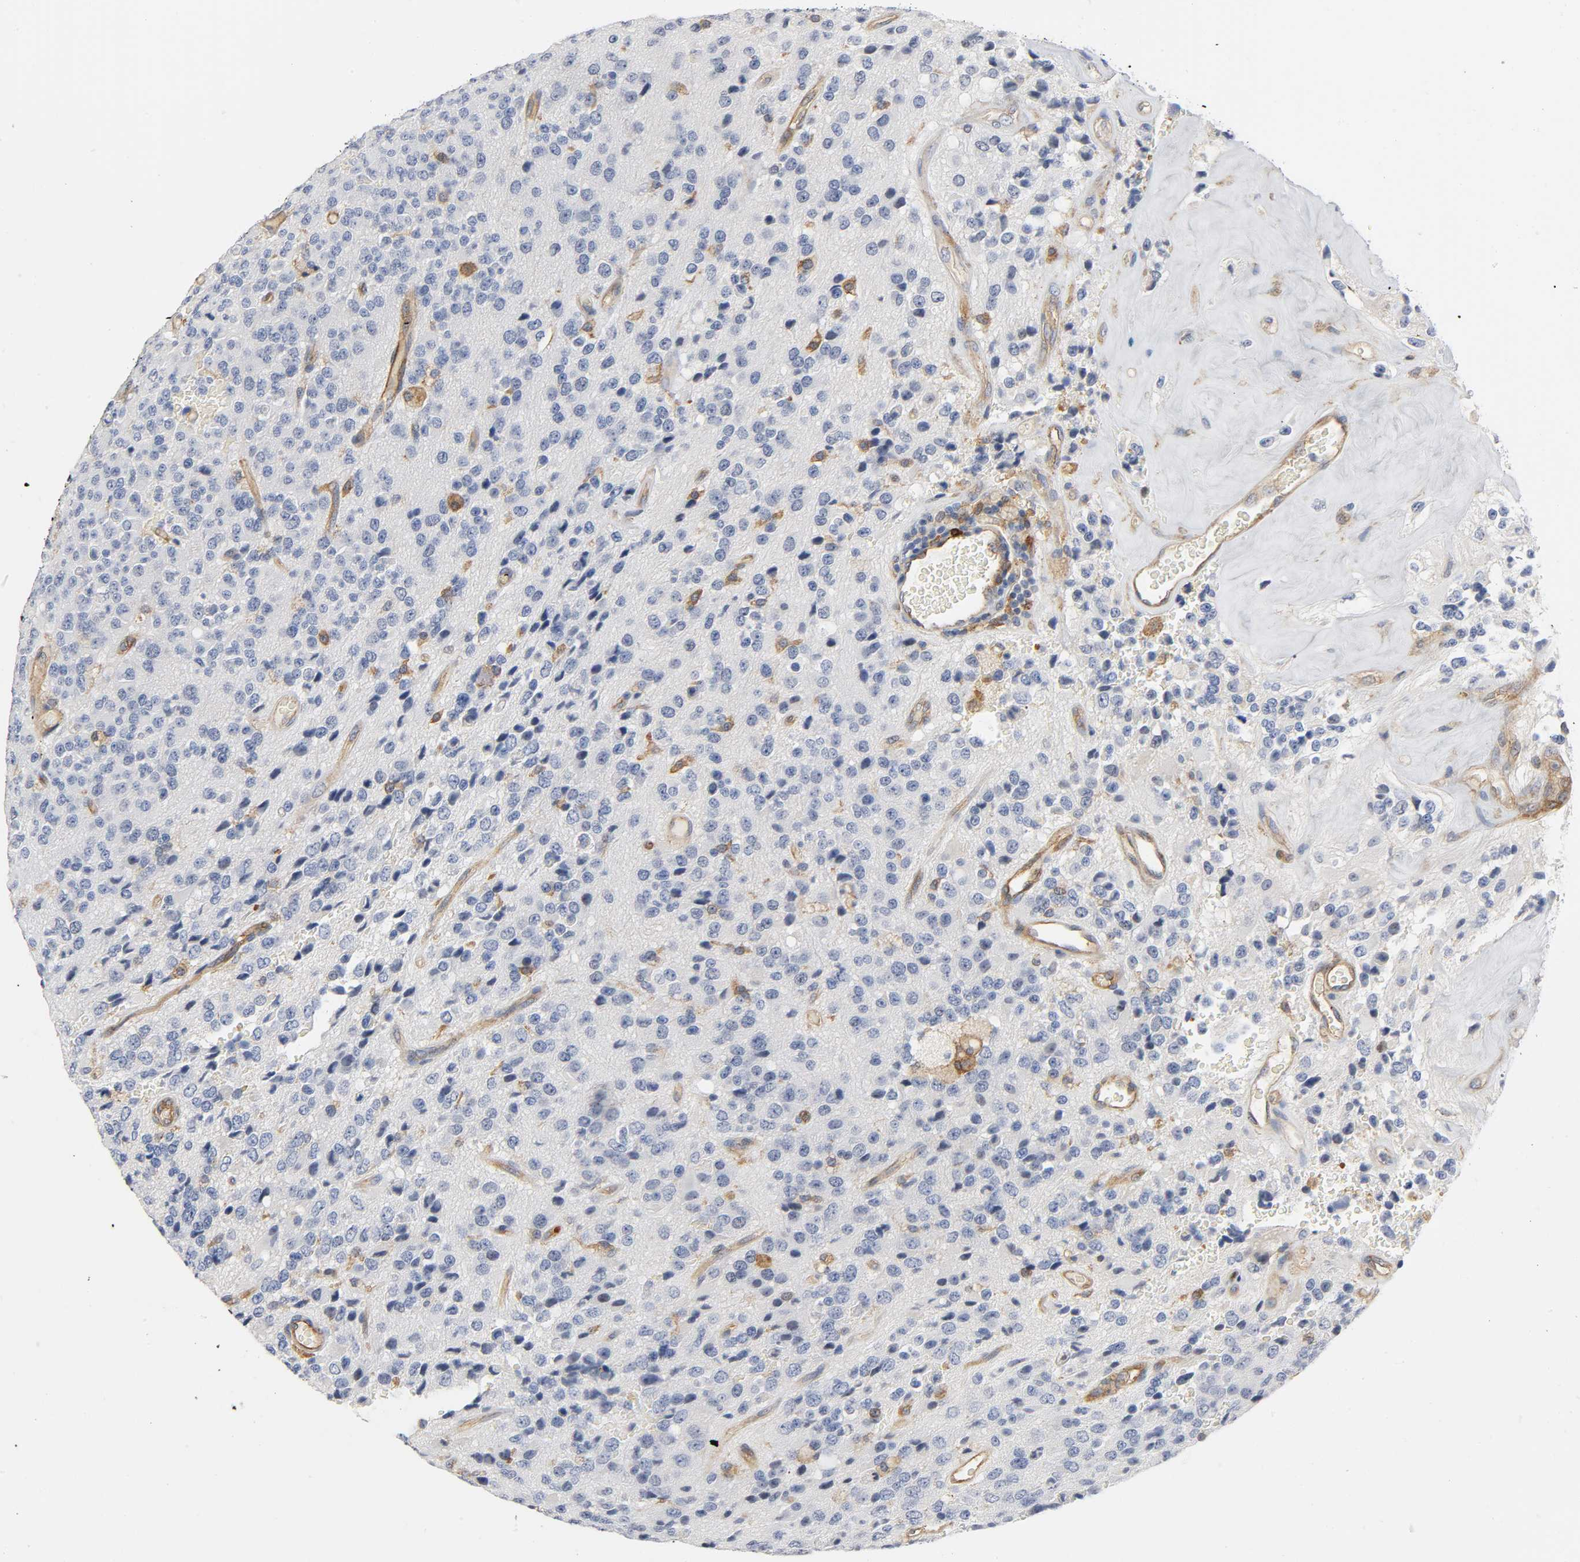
{"staining": {"intensity": "moderate", "quantity": "<25%", "location": "cytoplasmic/membranous"}, "tissue": "glioma", "cell_type": "Tumor cells", "image_type": "cancer", "snomed": [{"axis": "morphology", "description": "Glioma, malignant, High grade"}, {"axis": "topography", "description": "pancreas cauda"}], "caption": "Glioma was stained to show a protein in brown. There is low levels of moderate cytoplasmic/membranous staining in about <25% of tumor cells.", "gene": "CD2AP", "patient": {"sex": "male", "age": 60}}